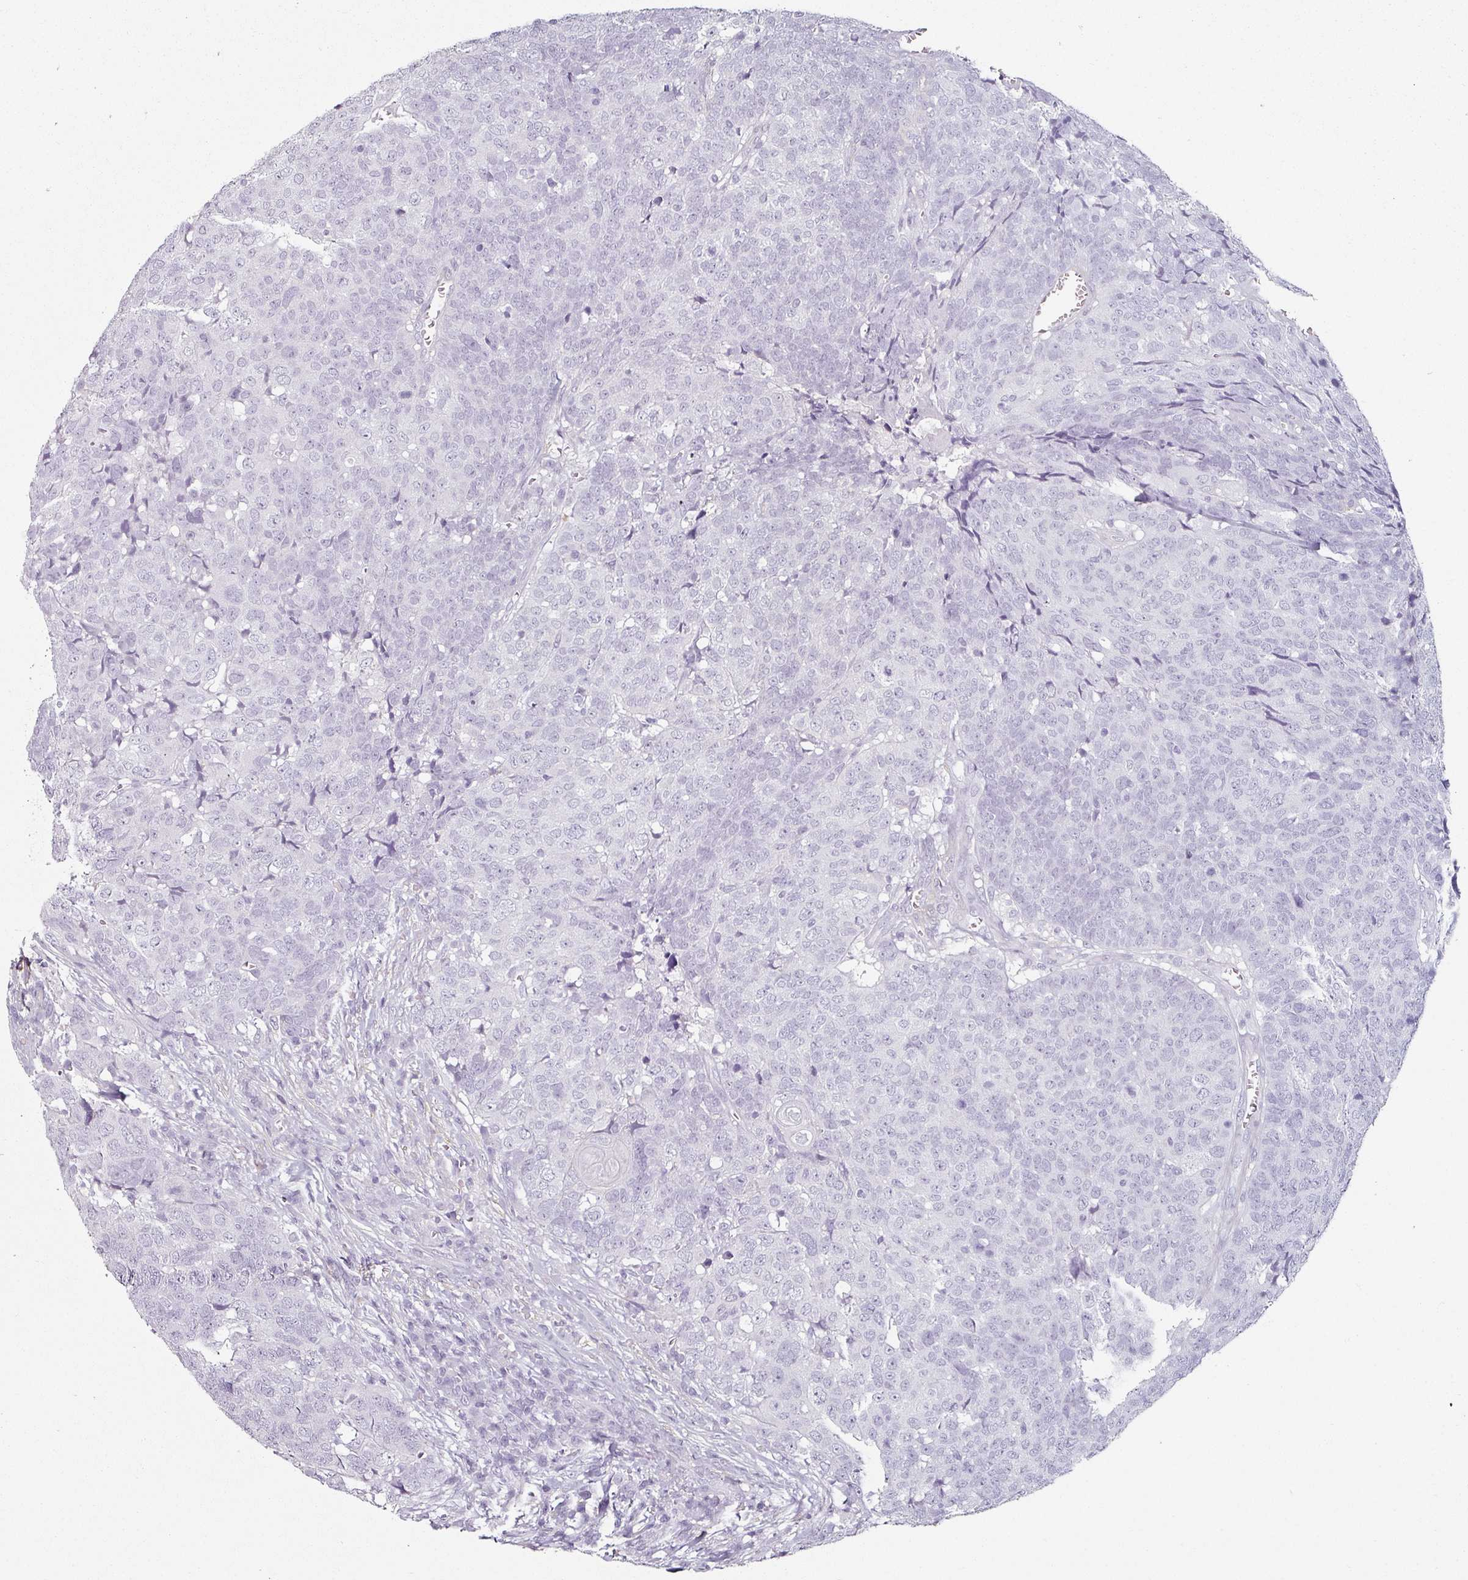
{"staining": {"intensity": "negative", "quantity": "none", "location": "none"}, "tissue": "head and neck cancer", "cell_type": "Tumor cells", "image_type": "cancer", "snomed": [{"axis": "morphology", "description": "Squamous cell carcinoma, NOS"}, {"axis": "topography", "description": "Head-Neck"}], "caption": "IHC photomicrograph of head and neck cancer stained for a protein (brown), which exhibits no staining in tumor cells.", "gene": "CAP2", "patient": {"sex": "male", "age": 66}}